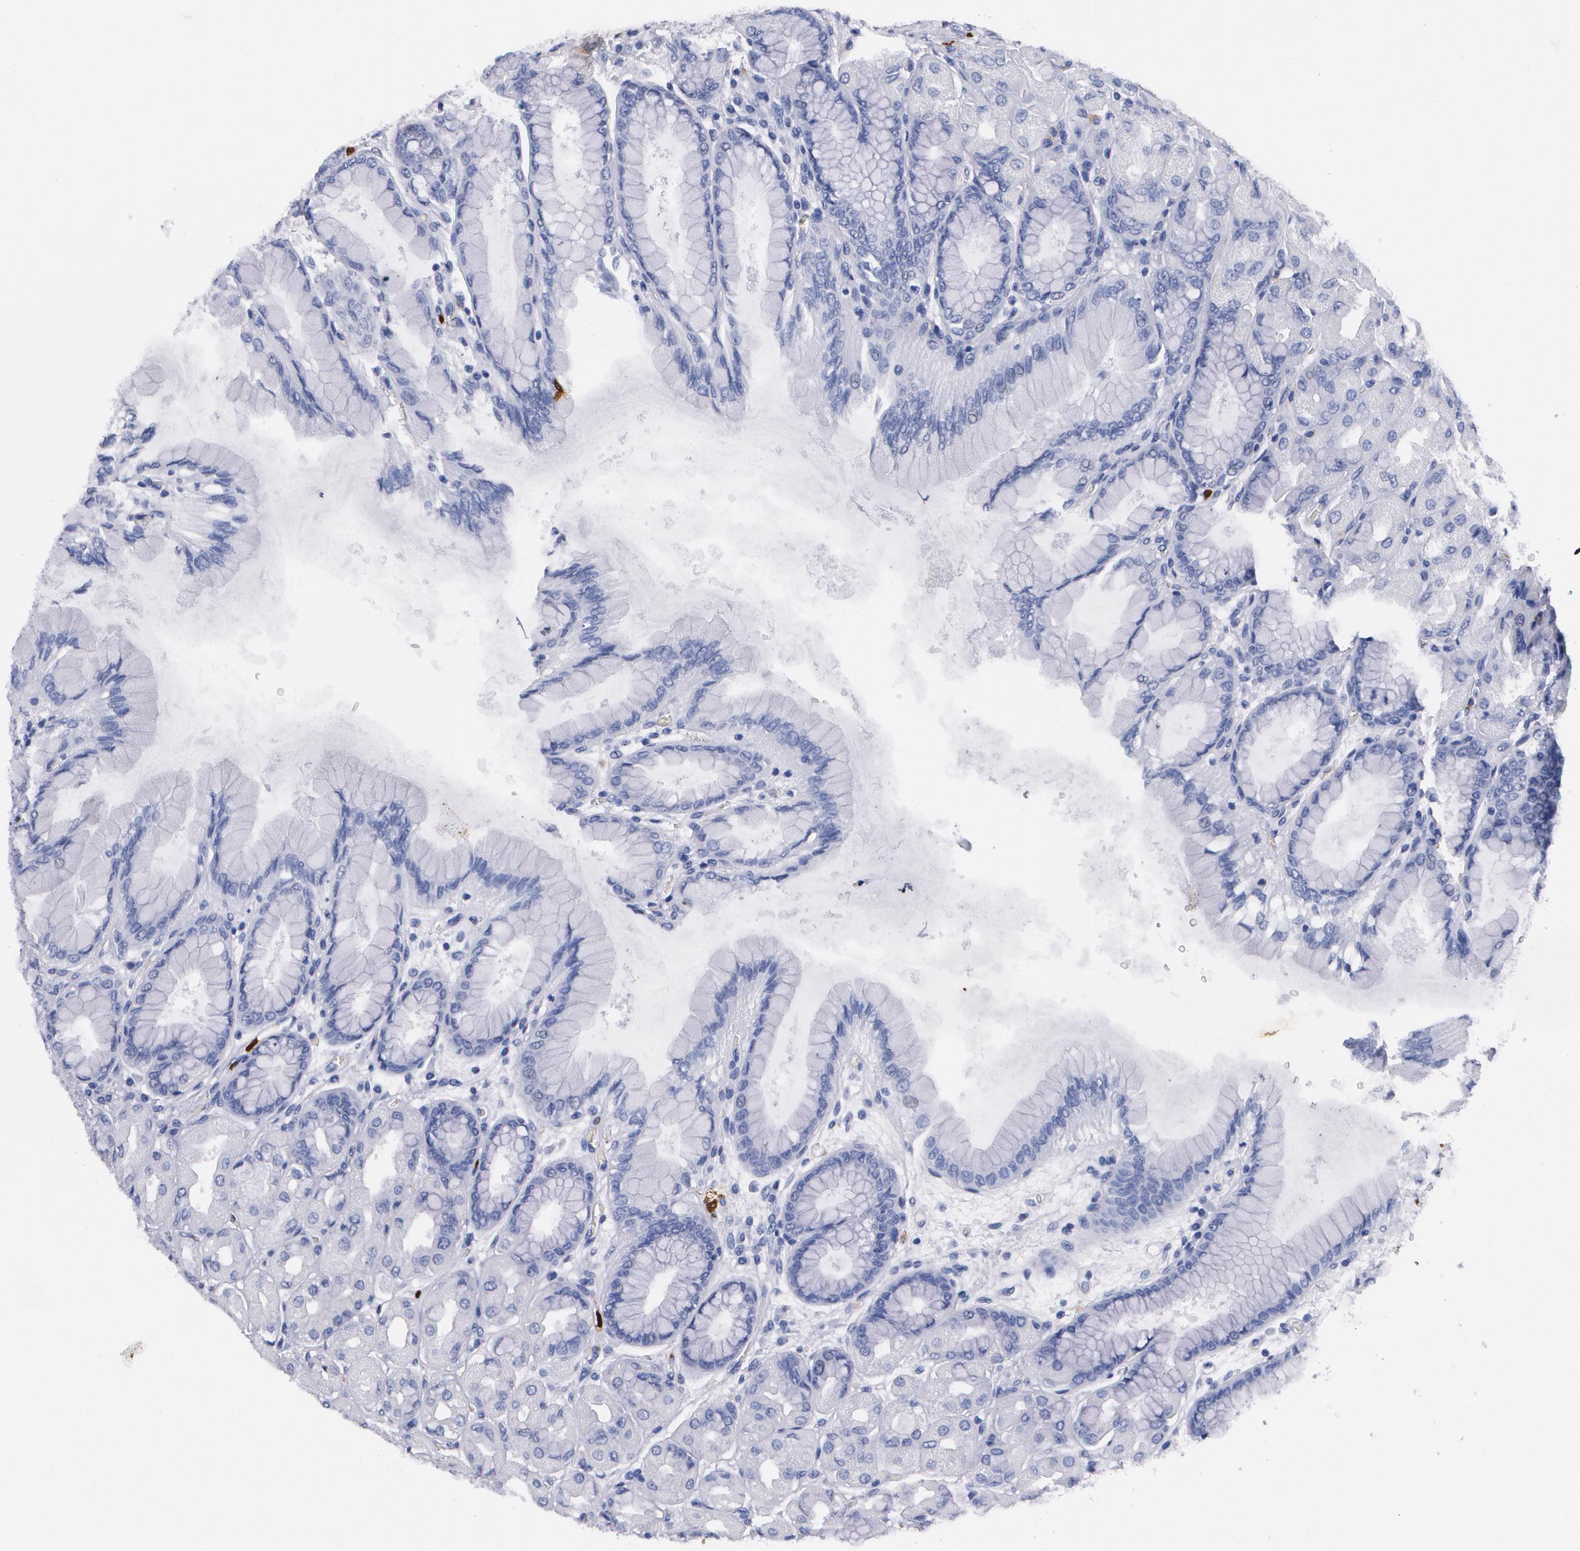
{"staining": {"intensity": "negative", "quantity": "none", "location": "none"}, "tissue": "stomach", "cell_type": "Glandular cells", "image_type": "normal", "snomed": [{"axis": "morphology", "description": "Normal tissue, NOS"}, {"axis": "topography", "description": "Stomach, upper"}], "caption": "Immunohistochemistry photomicrograph of unremarkable stomach: human stomach stained with DAB exhibits no significant protein expression in glandular cells.", "gene": "S100A8", "patient": {"sex": "female", "age": 56}}